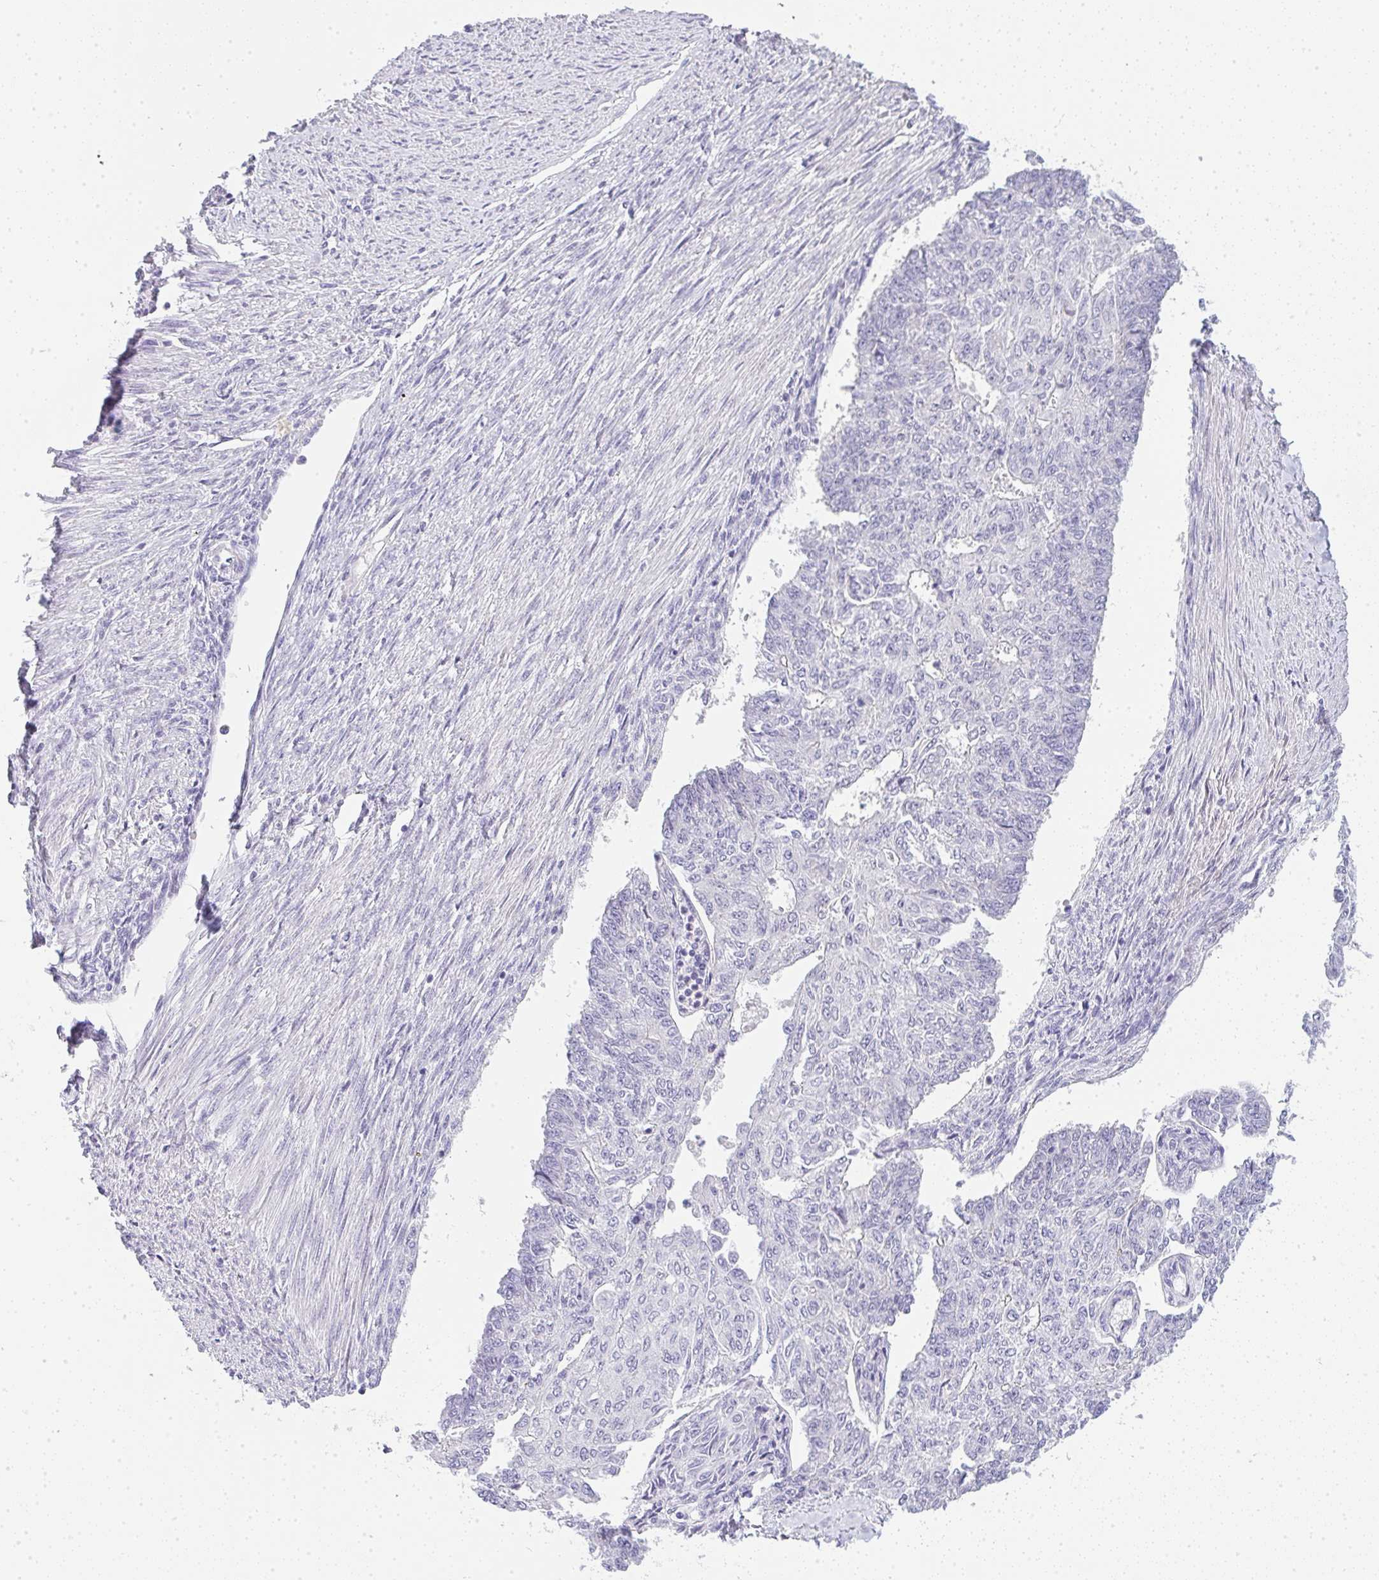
{"staining": {"intensity": "weak", "quantity": "<25%", "location": "cytoplasmic/membranous"}, "tissue": "endometrial cancer", "cell_type": "Tumor cells", "image_type": "cancer", "snomed": [{"axis": "morphology", "description": "Adenocarcinoma, NOS"}, {"axis": "topography", "description": "Endometrium"}], "caption": "Immunohistochemistry (IHC) of human adenocarcinoma (endometrial) reveals no staining in tumor cells.", "gene": "LPAR4", "patient": {"sex": "female", "age": 32}}